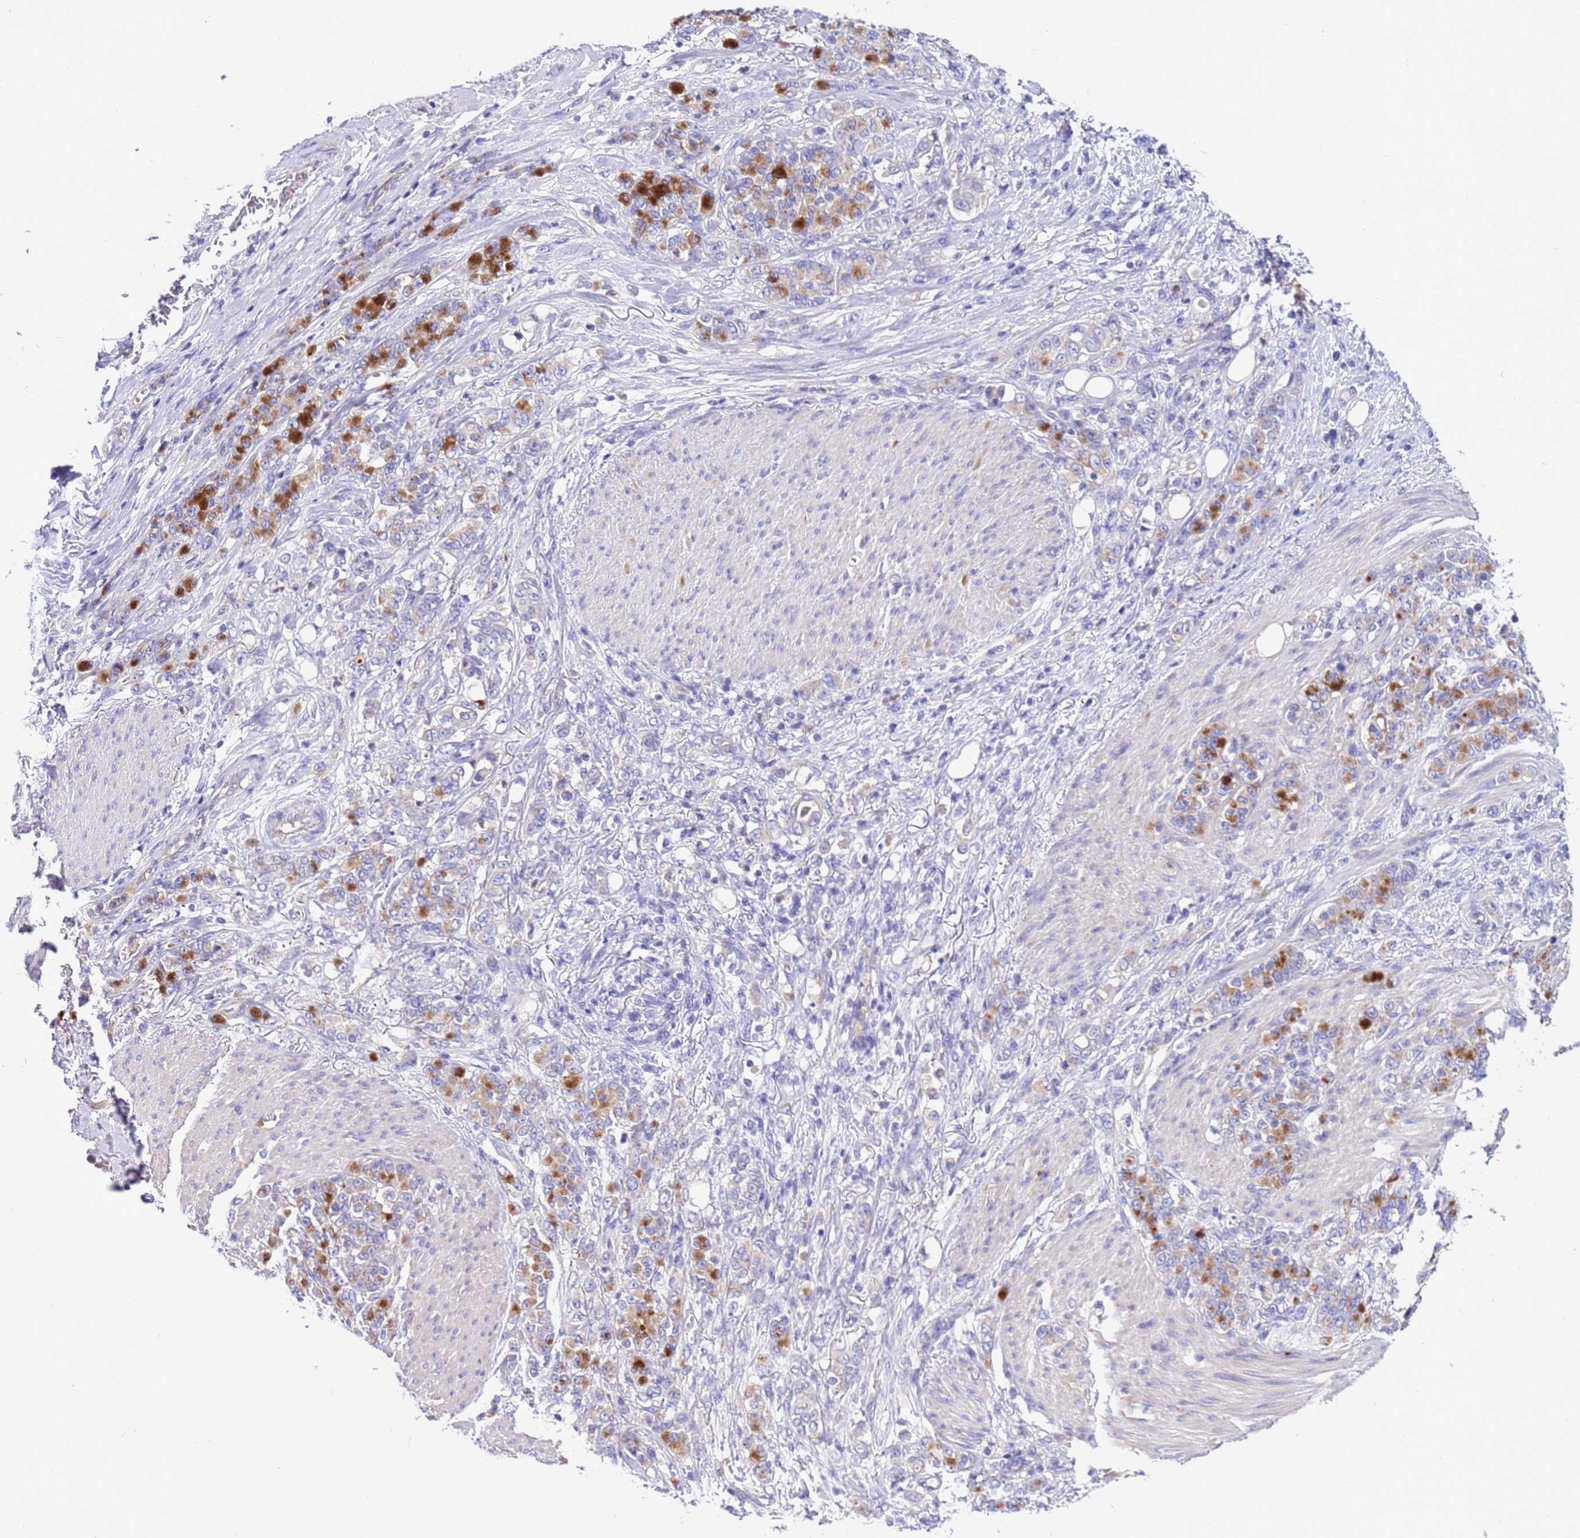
{"staining": {"intensity": "moderate", "quantity": "<25%", "location": "cytoplasmic/membranous"}, "tissue": "stomach cancer", "cell_type": "Tumor cells", "image_type": "cancer", "snomed": [{"axis": "morphology", "description": "Adenocarcinoma, NOS"}, {"axis": "topography", "description": "Stomach"}], "caption": "Moderate cytoplasmic/membranous expression is identified in approximately <25% of tumor cells in stomach cancer.", "gene": "KICS2", "patient": {"sex": "female", "age": 79}}